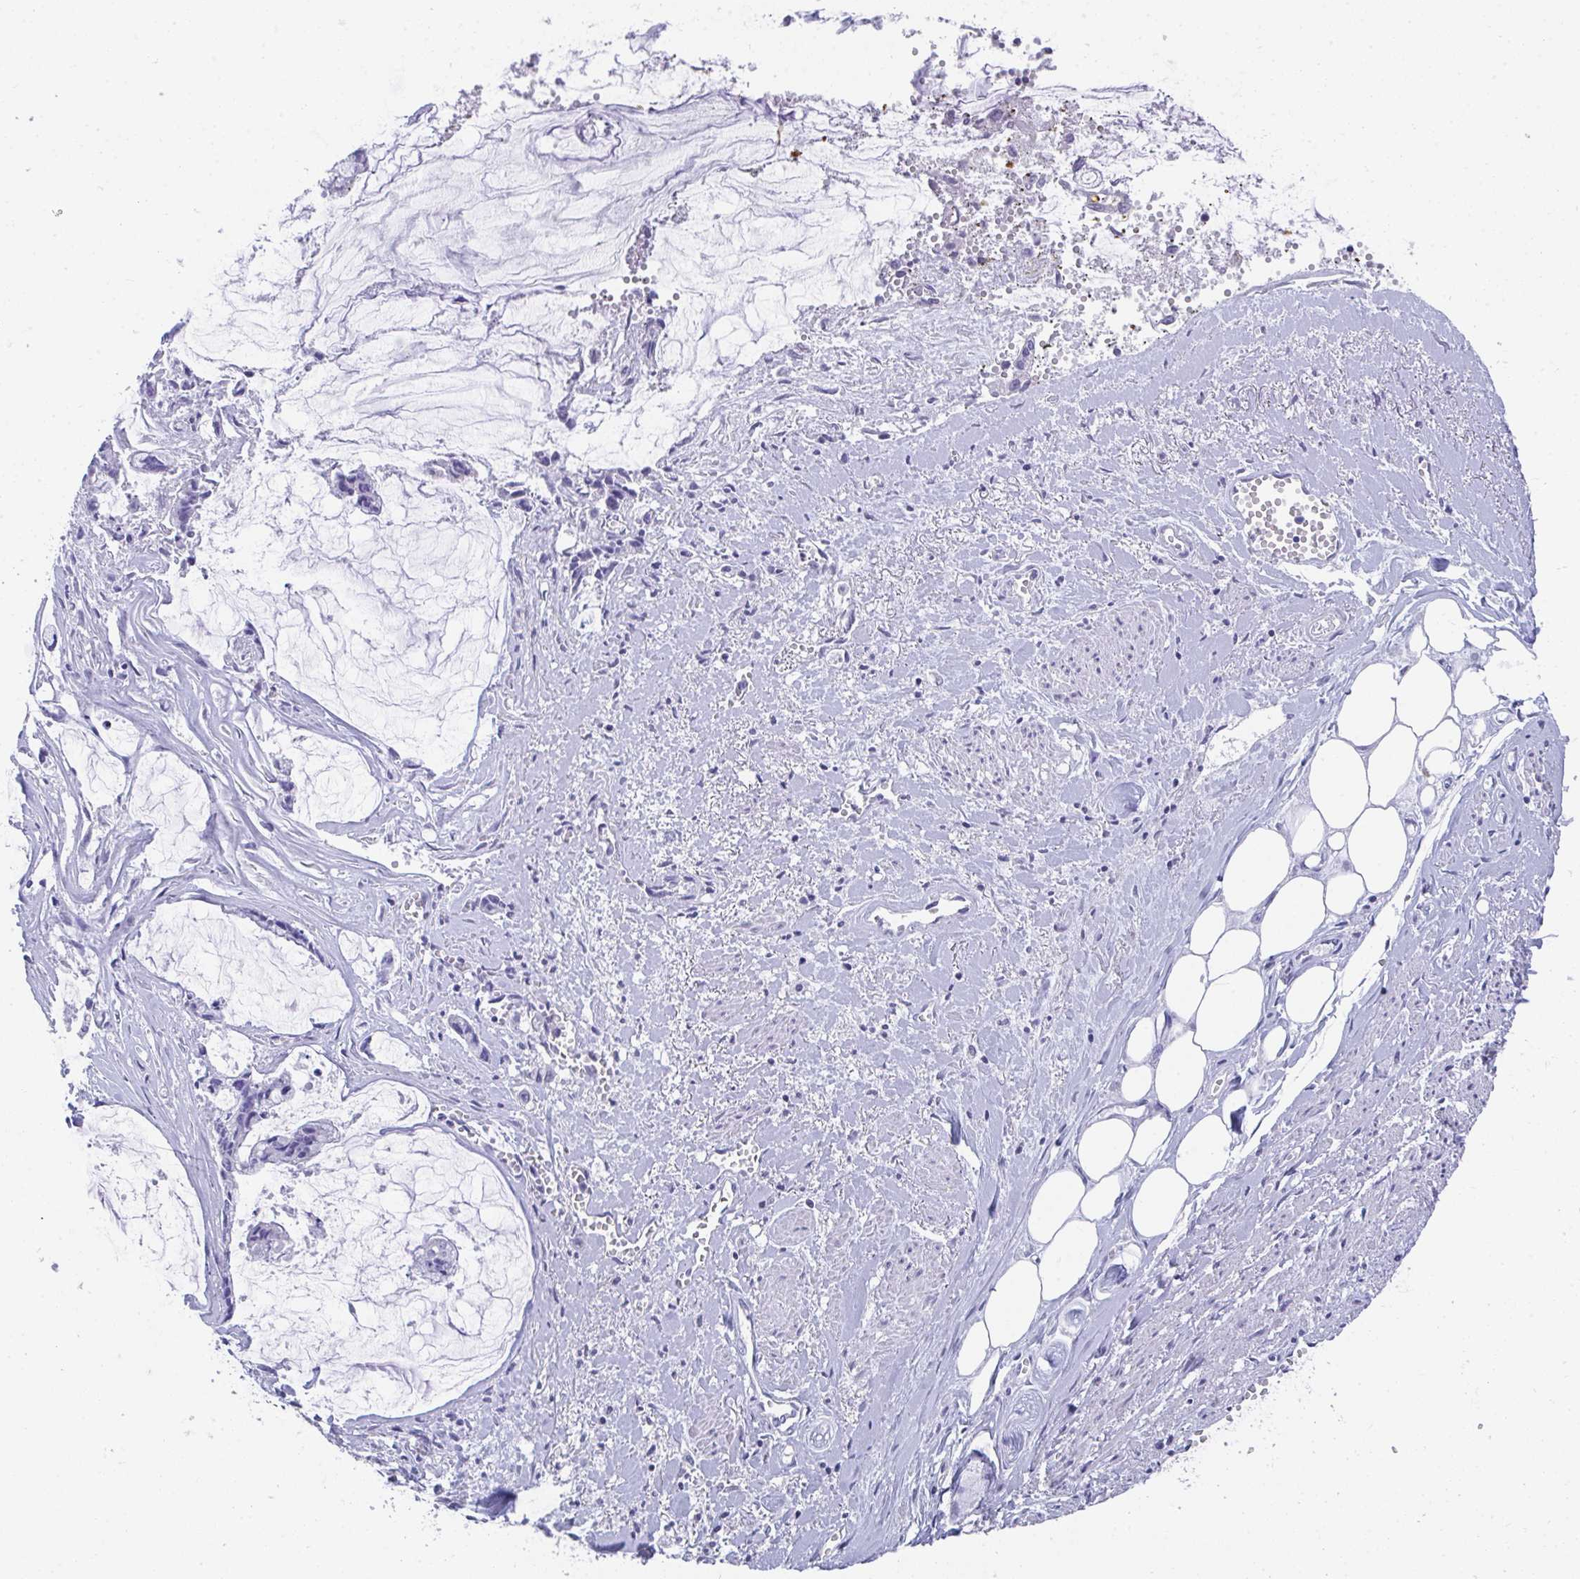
{"staining": {"intensity": "negative", "quantity": "none", "location": "none"}, "tissue": "ovarian cancer", "cell_type": "Tumor cells", "image_type": "cancer", "snomed": [{"axis": "morphology", "description": "Cystadenocarcinoma, mucinous, NOS"}, {"axis": "topography", "description": "Ovary"}], "caption": "The immunohistochemistry micrograph has no significant expression in tumor cells of ovarian cancer tissue.", "gene": "COA5", "patient": {"sex": "female", "age": 90}}